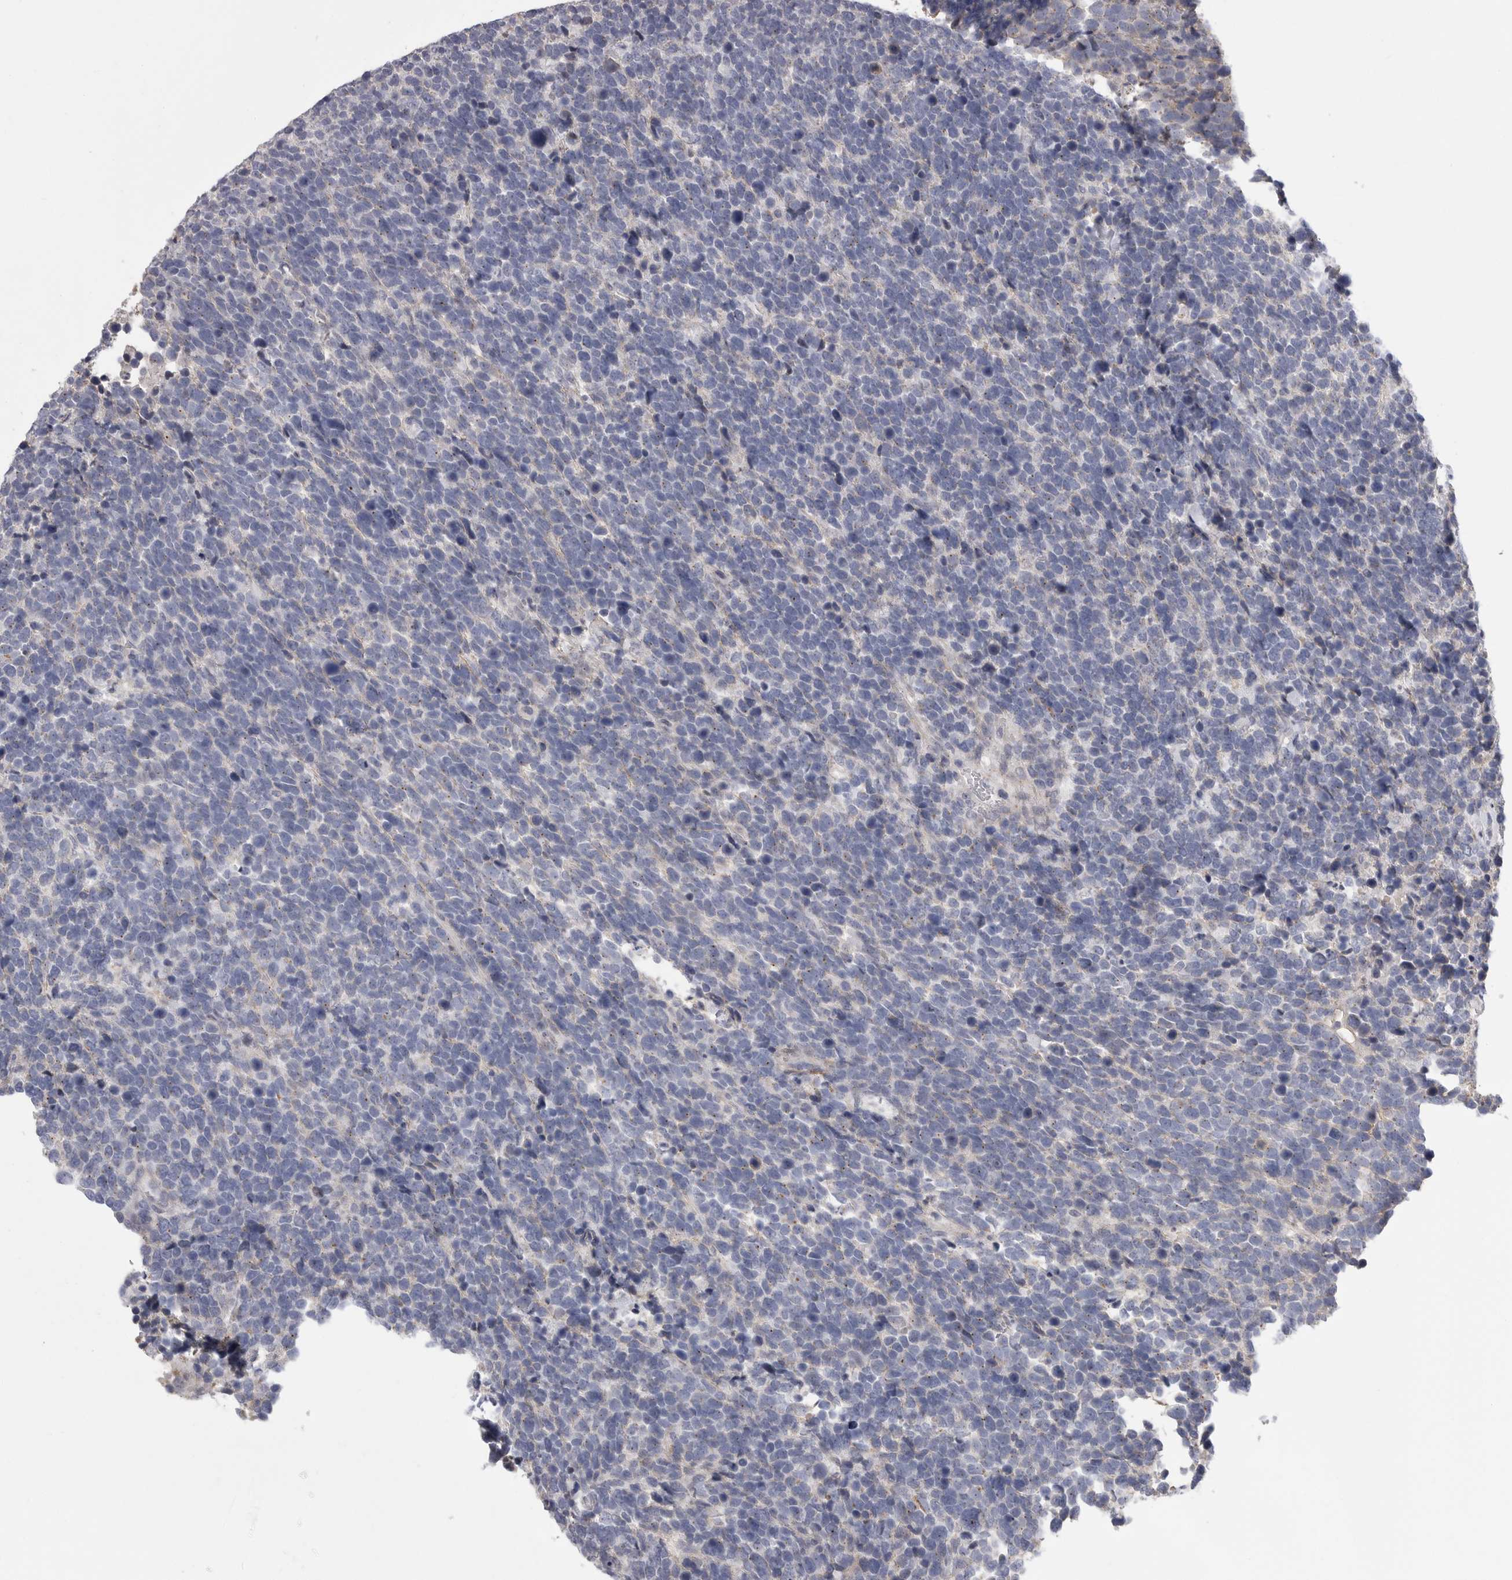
{"staining": {"intensity": "negative", "quantity": "none", "location": "none"}, "tissue": "urothelial cancer", "cell_type": "Tumor cells", "image_type": "cancer", "snomed": [{"axis": "morphology", "description": "Urothelial carcinoma, High grade"}, {"axis": "topography", "description": "Urinary bladder"}], "caption": "Tumor cells are negative for brown protein staining in urothelial cancer.", "gene": "SDC3", "patient": {"sex": "female", "age": 82}}